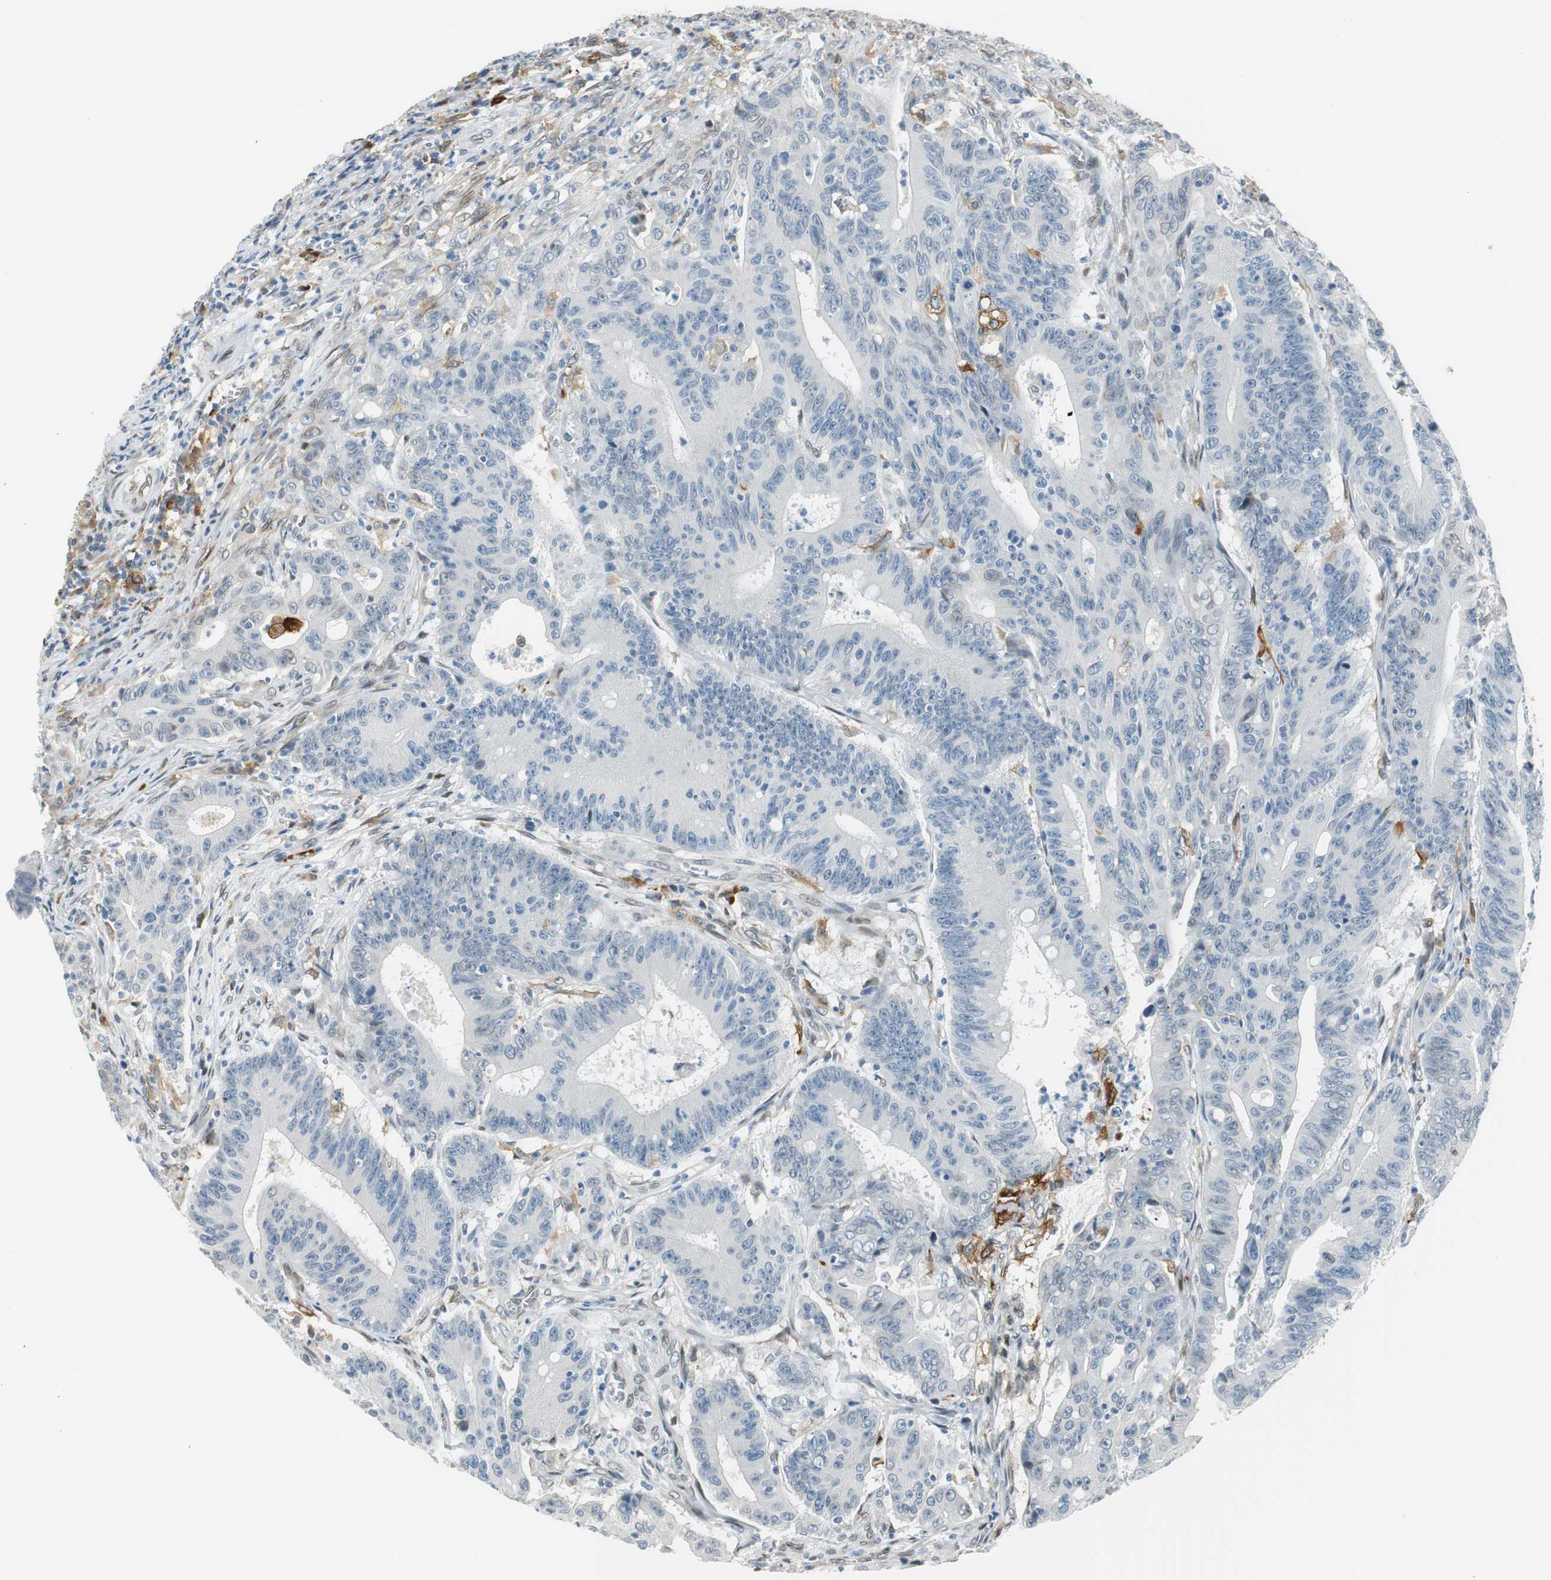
{"staining": {"intensity": "negative", "quantity": "none", "location": "none"}, "tissue": "colorectal cancer", "cell_type": "Tumor cells", "image_type": "cancer", "snomed": [{"axis": "morphology", "description": "Adenocarcinoma, NOS"}, {"axis": "topography", "description": "Colon"}], "caption": "An immunohistochemistry (IHC) photomicrograph of colorectal cancer is shown. There is no staining in tumor cells of colorectal cancer.", "gene": "TMEM260", "patient": {"sex": "male", "age": 45}}